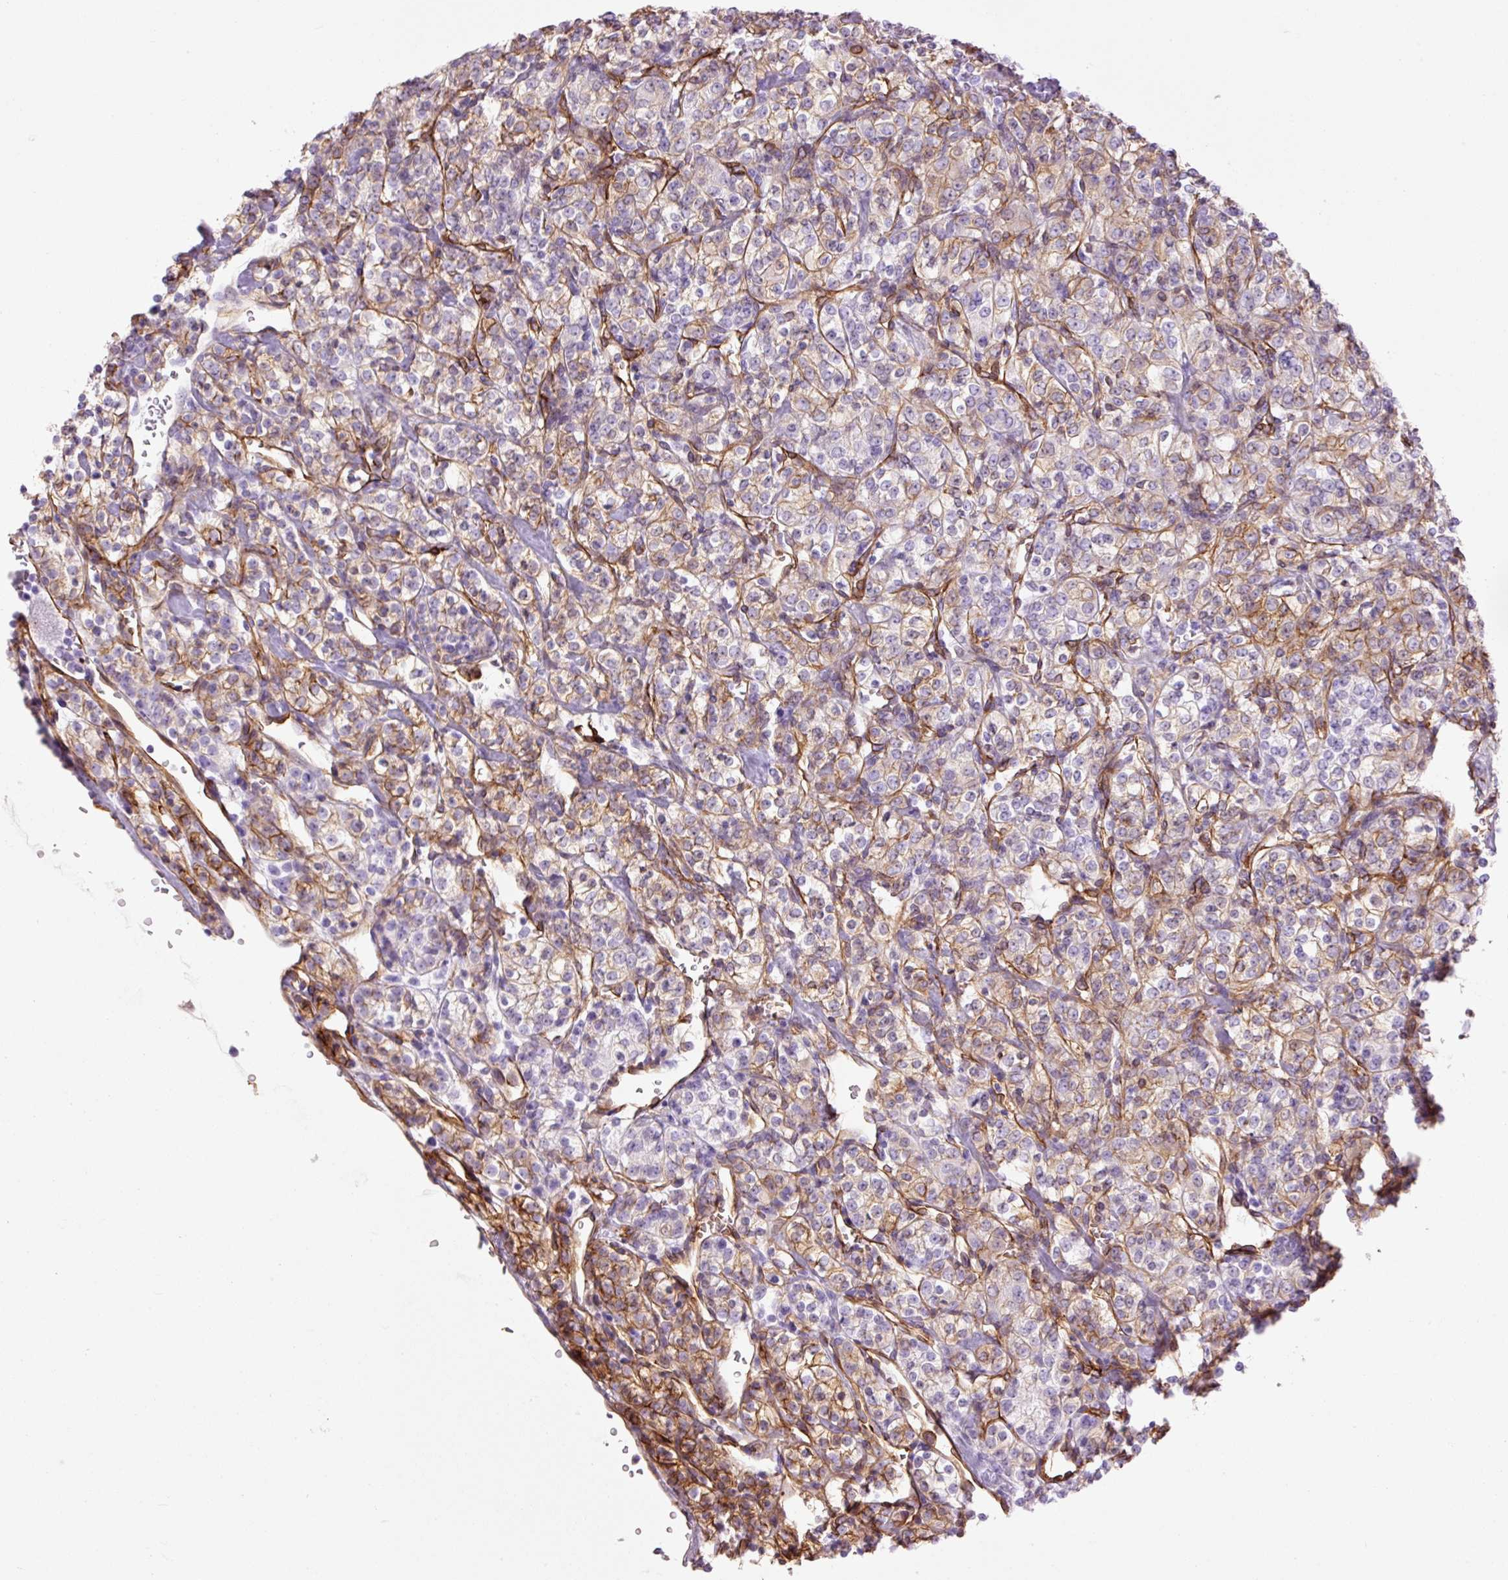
{"staining": {"intensity": "moderate", "quantity": "25%-75%", "location": "cytoplasmic/membranous"}, "tissue": "renal cancer", "cell_type": "Tumor cells", "image_type": "cancer", "snomed": [{"axis": "morphology", "description": "Adenocarcinoma, NOS"}, {"axis": "topography", "description": "Kidney"}], "caption": "An immunohistochemistry (IHC) micrograph of tumor tissue is shown. Protein staining in brown shows moderate cytoplasmic/membranous positivity in renal adenocarcinoma within tumor cells.", "gene": "CAV1", "patient": {"sex": "male", "age": 77}}